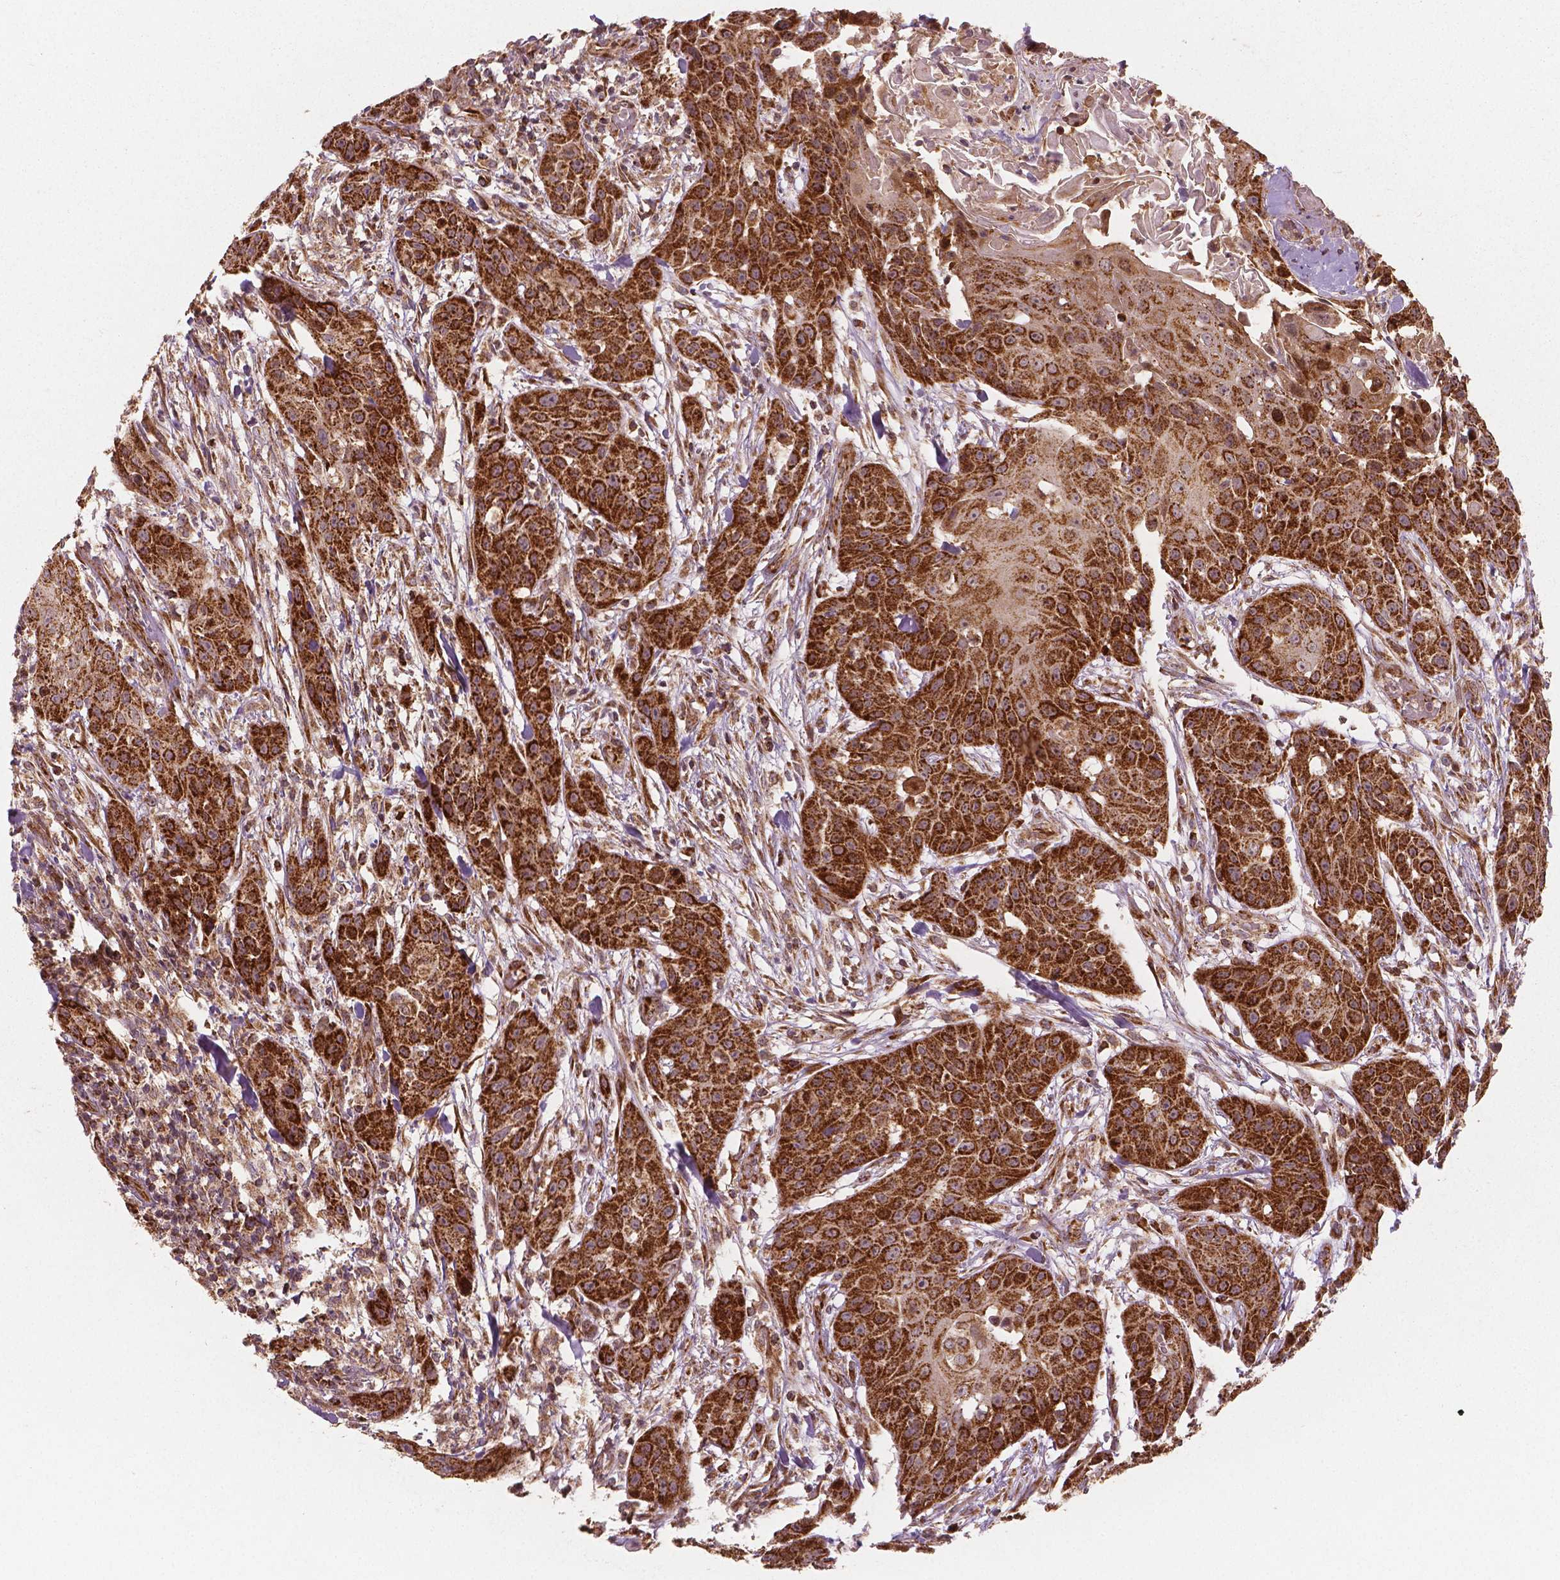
{"staining": {"intensity": "strong", "quantity": ">75%", "location": "cytoplasmic/membranous"}, "tissue": "head and neck cancer", "cell_type": "Tumor cells", "image_type": "cancer", "snomed": [{"axis": "morphology", "description": "Squamous cell carcinoma, NOS"}, {"axis": "topography", "description": "Oral tissue"}, {"axis": "topography", "description": "Head-Neck"}], "caption": "Squamous cell carcinoma (head and neck) stained for a protein shows strong cytoplasmic/membranous positivity in tumor cells.", "gene": "PGAM5", "patient": {"sex": "female", "age": 55}}